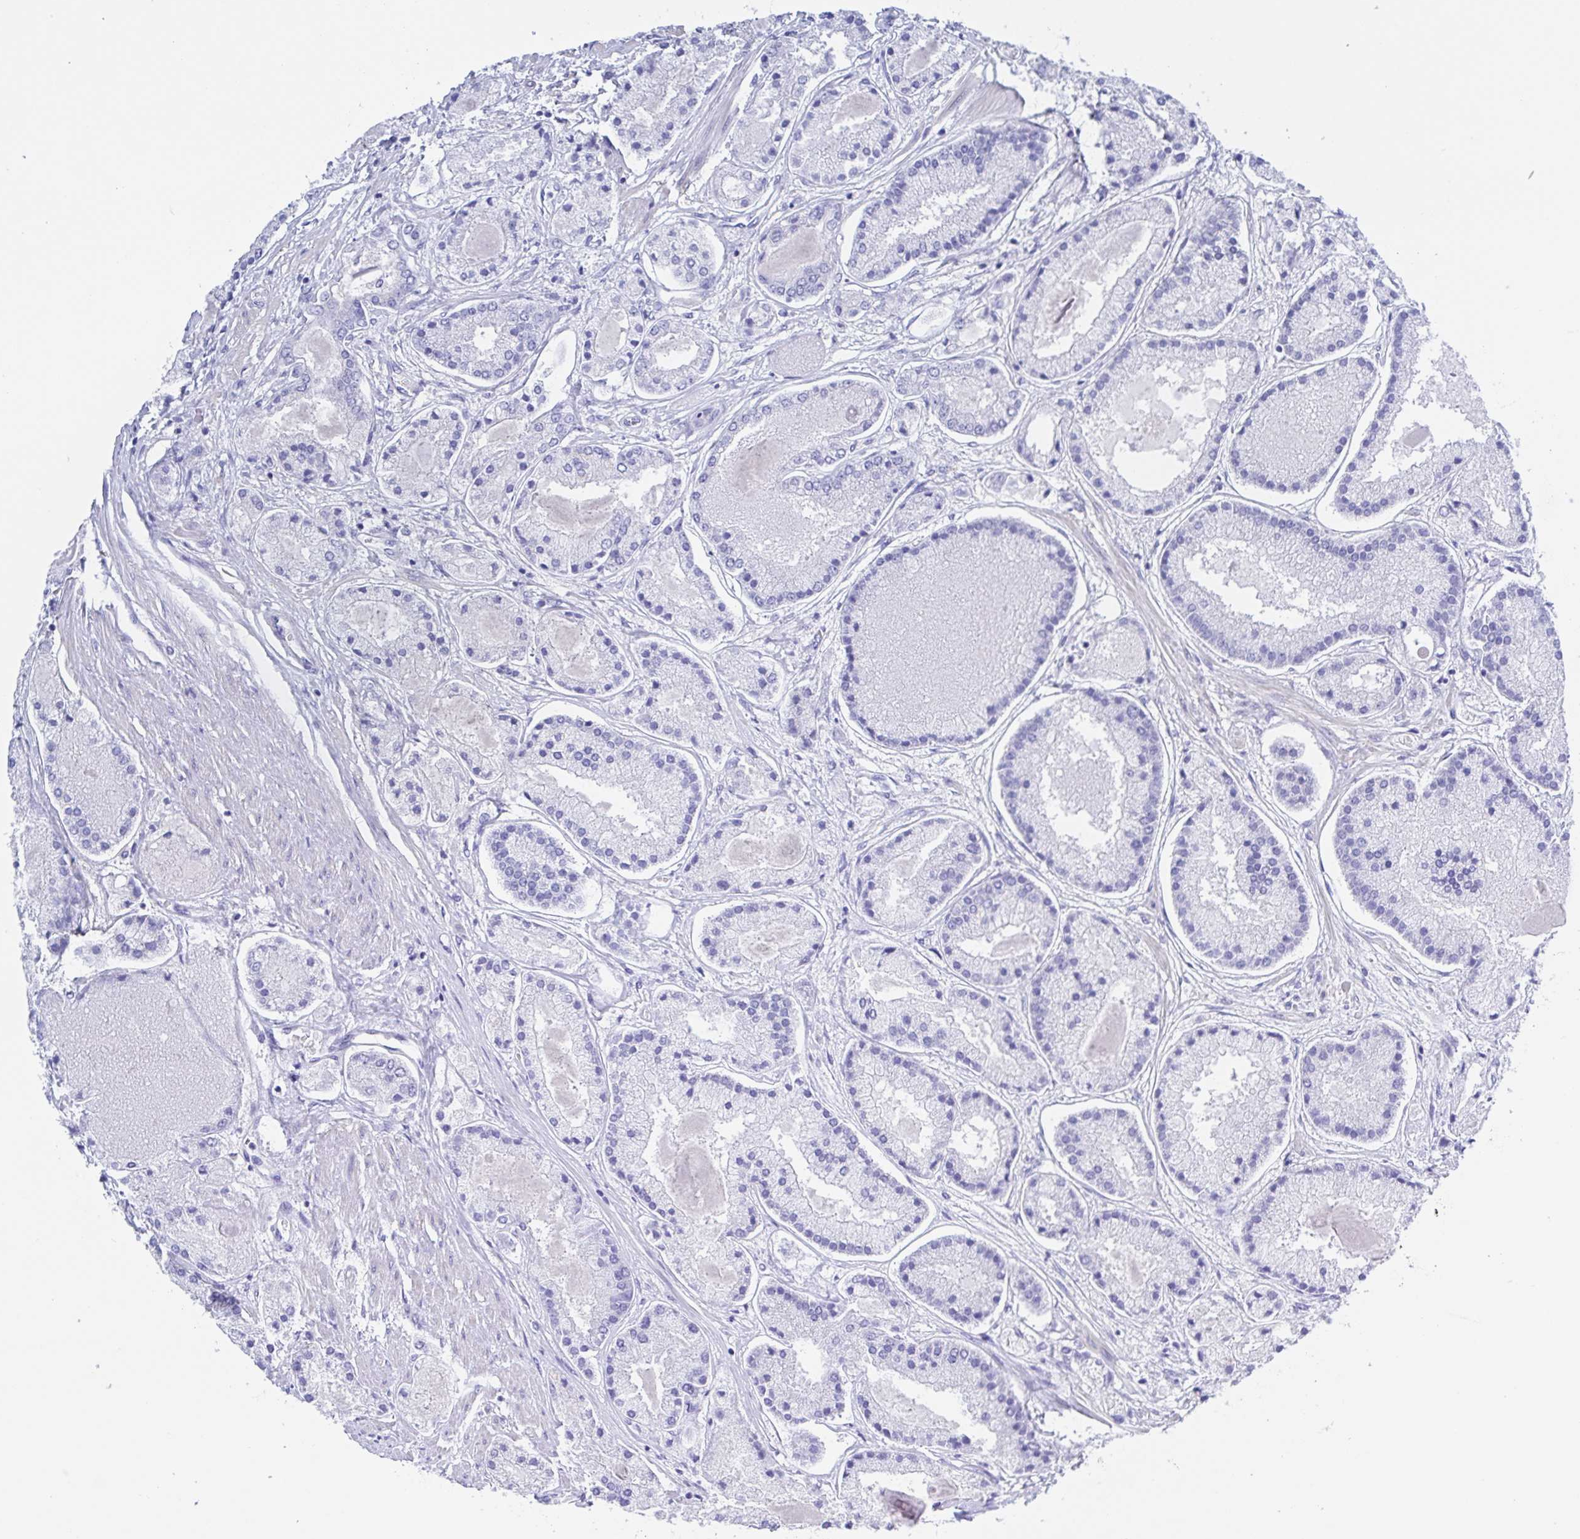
{"staining": {"intensity": "negative", "quantity": "none", "location": "none"}, "tissue": "prostate cancer", "cell_type": "Tumor cells", "image_type": "cancer", "snomed": [{"axis": "morphology", "description": "Adenocarcinoma, High grade"}, {"axis": "topography", "description": "Prostate"}], "caption": "A high-resolution image shows immunohistochemistry staining of prostate adenocarcinoma (high-grade), which shows no significant staining in tumor cells.", "gene": "MUCL3", "patient": {"sex": "male", "age": 67}}